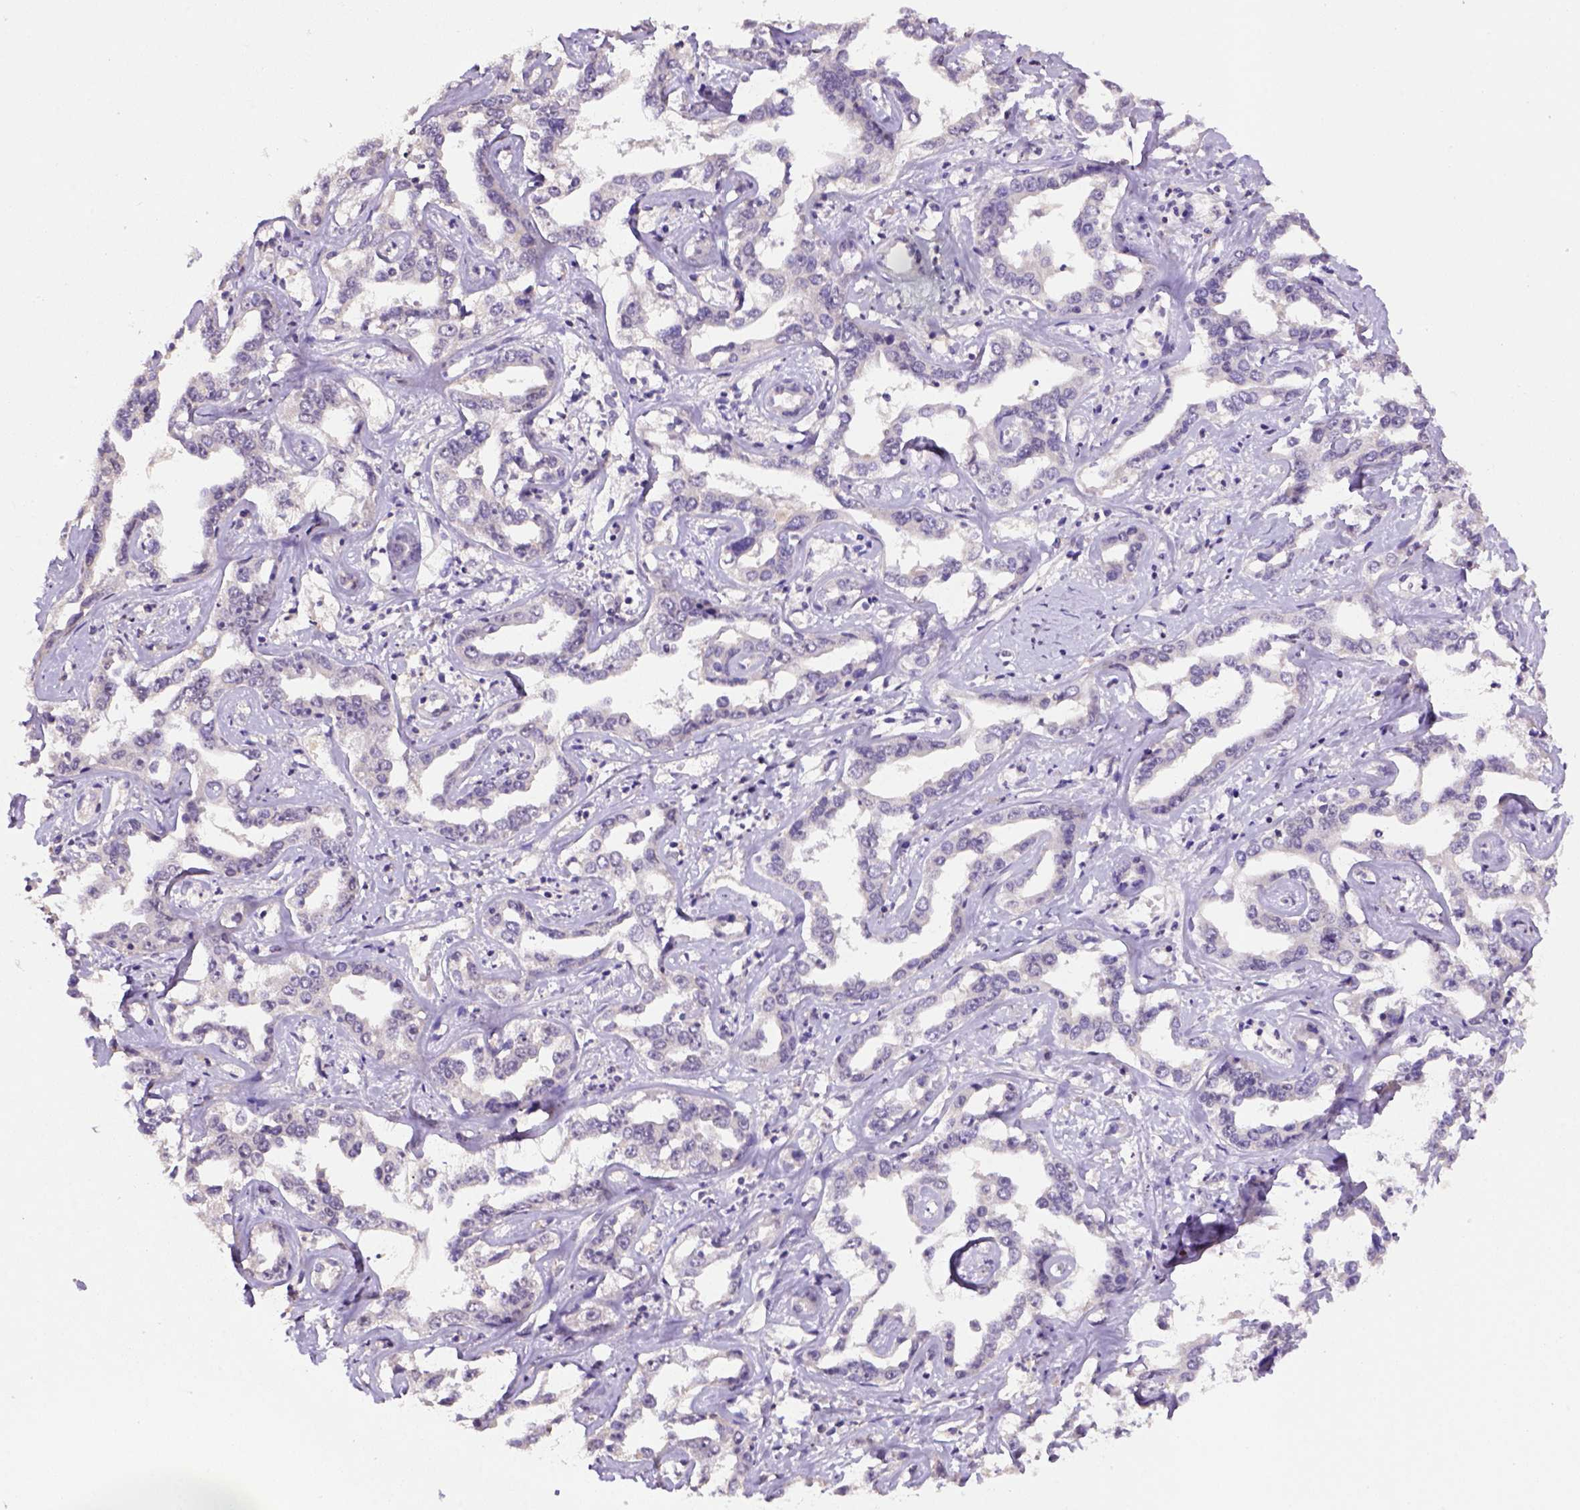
{"staining": {"intensity": "weak", "quantity": ">75%", "location": "cytoplasmic/membranous,nuclear"}, "tissue": "liver cancer", "cell_type": "Tumor cells", "image_type": "cancer", "snomed": [{"axis": "morphology", "description": "Cholangiocarcinoma"}, {"axis": "topography", "description": "Liver"}], "caption": "DAB (3,3'-diaminobenzidine) immunohistochemical staining of human liver cholangiocarcinoma displays weak cytoplasmic/membranous and nuclear protein staining in about >75% of tumor cells.", "gene": "SCML4", "patient": {"sex": "male", "age": 59}}